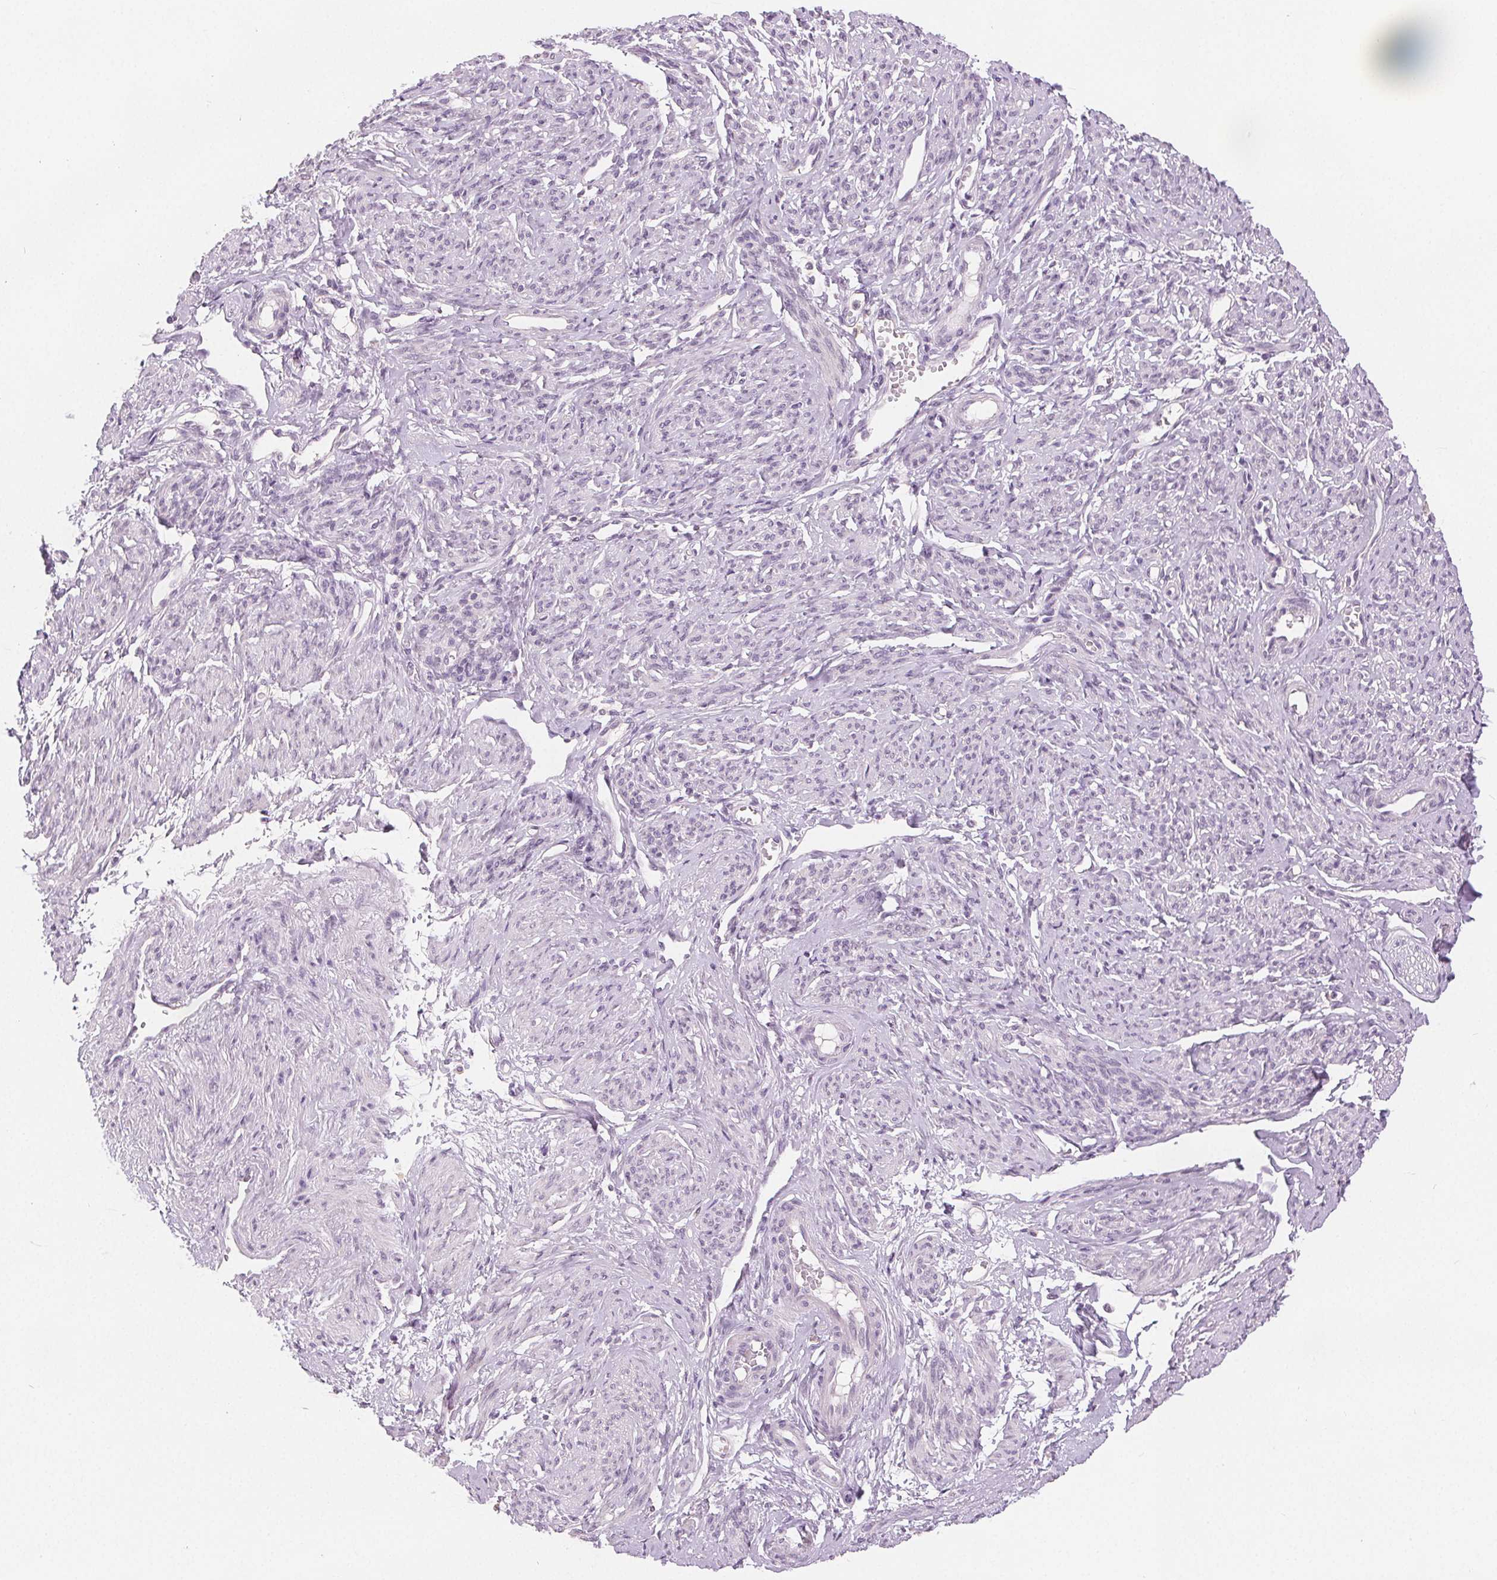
{"staining": {"intensity": "negative", "quantity": "none", "location": "none"}, "tissue": "smooth muscle", "cell_type": "Smooth muscle cells", "image_type": "normal", "snomed": [{"axis": "morphology", "description": "Normal tissue, NOS"}, {"axis": "topography", "description": "Smooth muscle"}], "caption": "IHC image of benign human smooth muscle stained for a protein (brown), which demonstrates no expression in smooth muscle cells.", "gene": "CA12", "patient": {"sex": "female", "age": 65}}